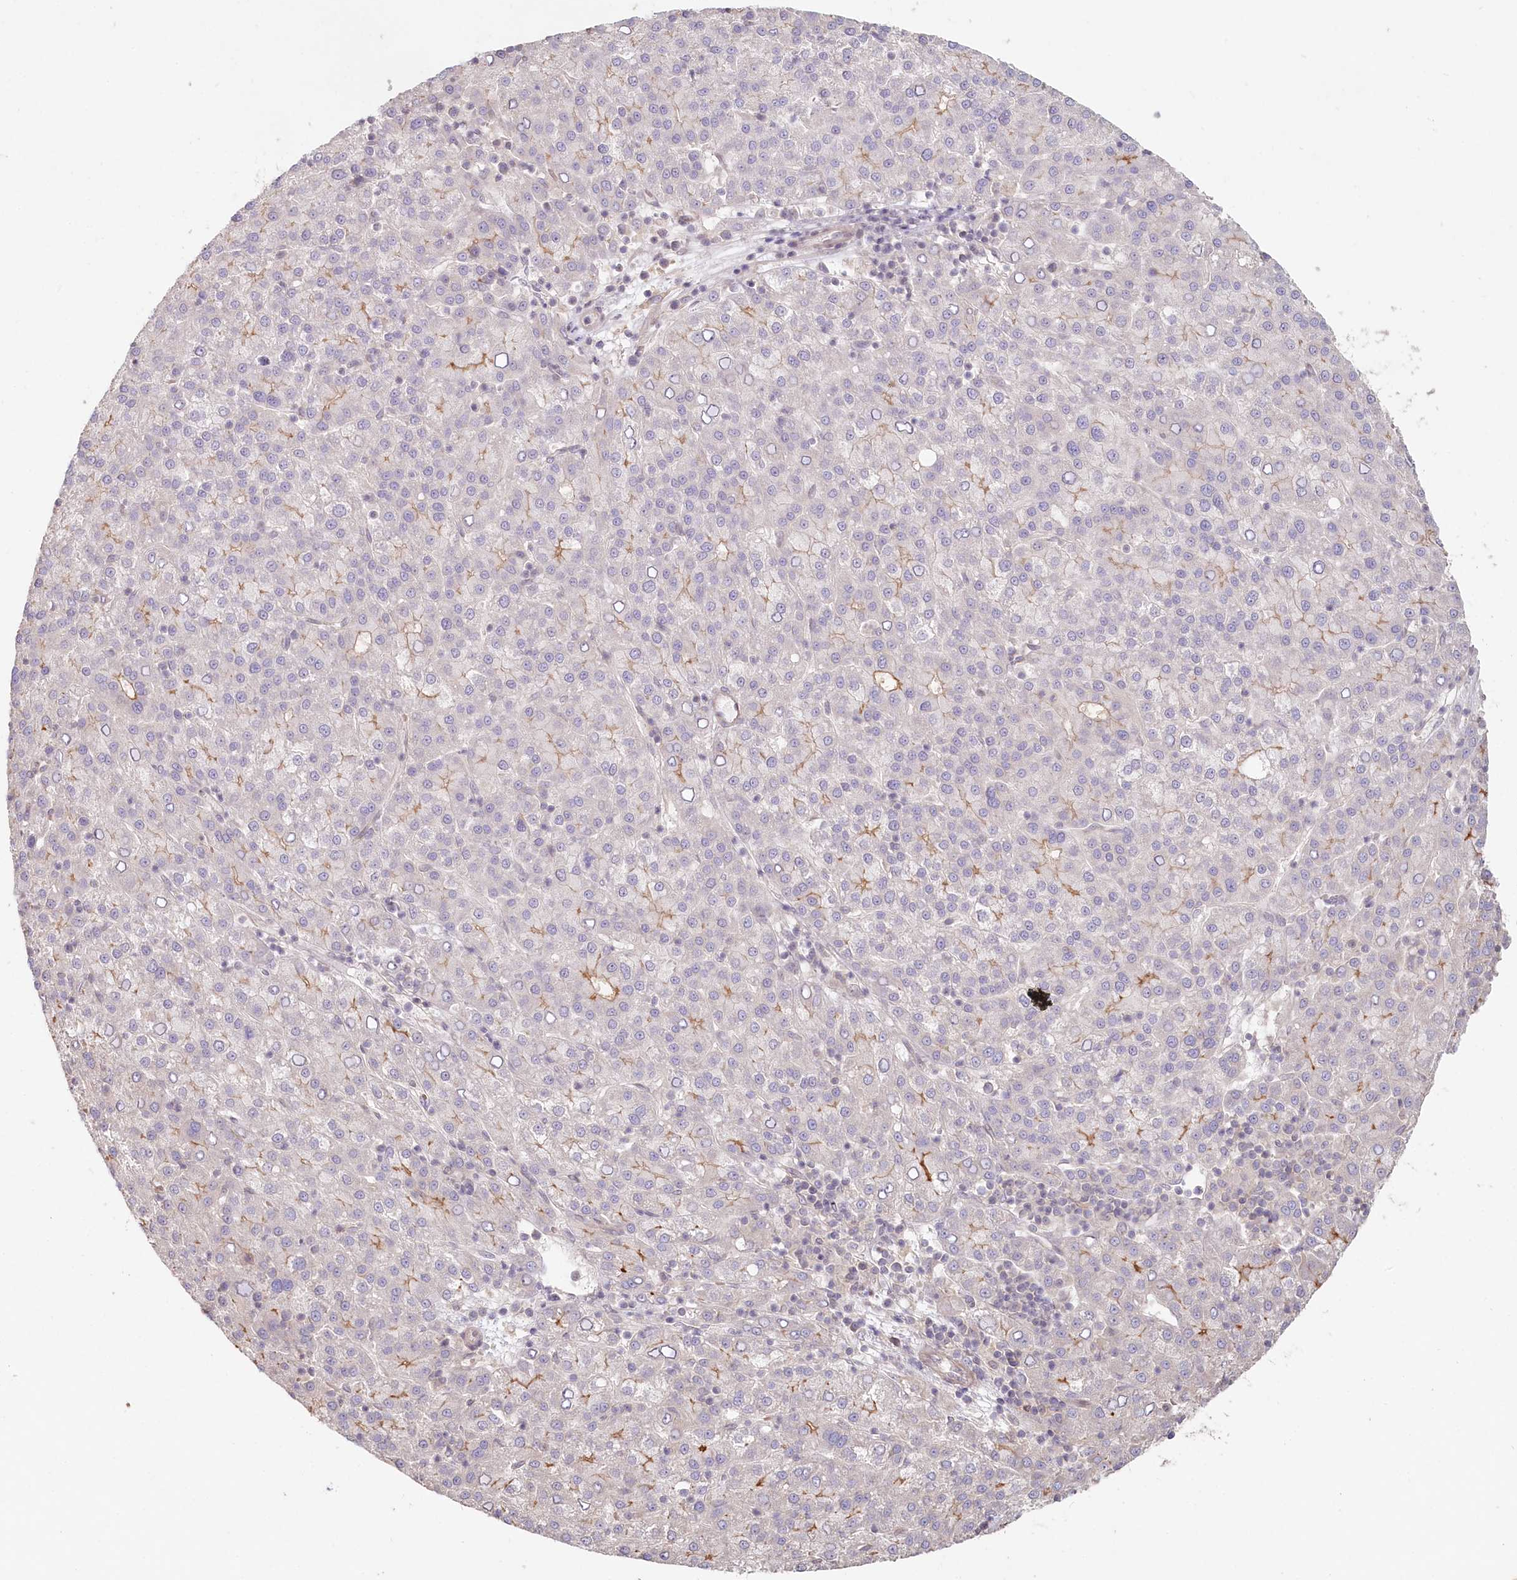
{"staining": {"intensity": "moderate", "quantity": "<25%", "location": "cytoplasmic/membranous"}, "tissue": "liver cancer", "cell_type": "Tumor cells", "image_type": "cancer", "snomed": [{"axis": "morphology", "description": "Carcinoma, Hepatocellular, NOS"}, {"axis": "topography", "description": "Liver"}], "caption": "This is an image of immunohistochemistry (IHC) staining of liver hepatocellular carcinoma, which shows moderate positivity in the cytoplasmic/membranous of tumor cells.", "gene": "TCHP", "patient": {"sex": "female", "age": 58}}